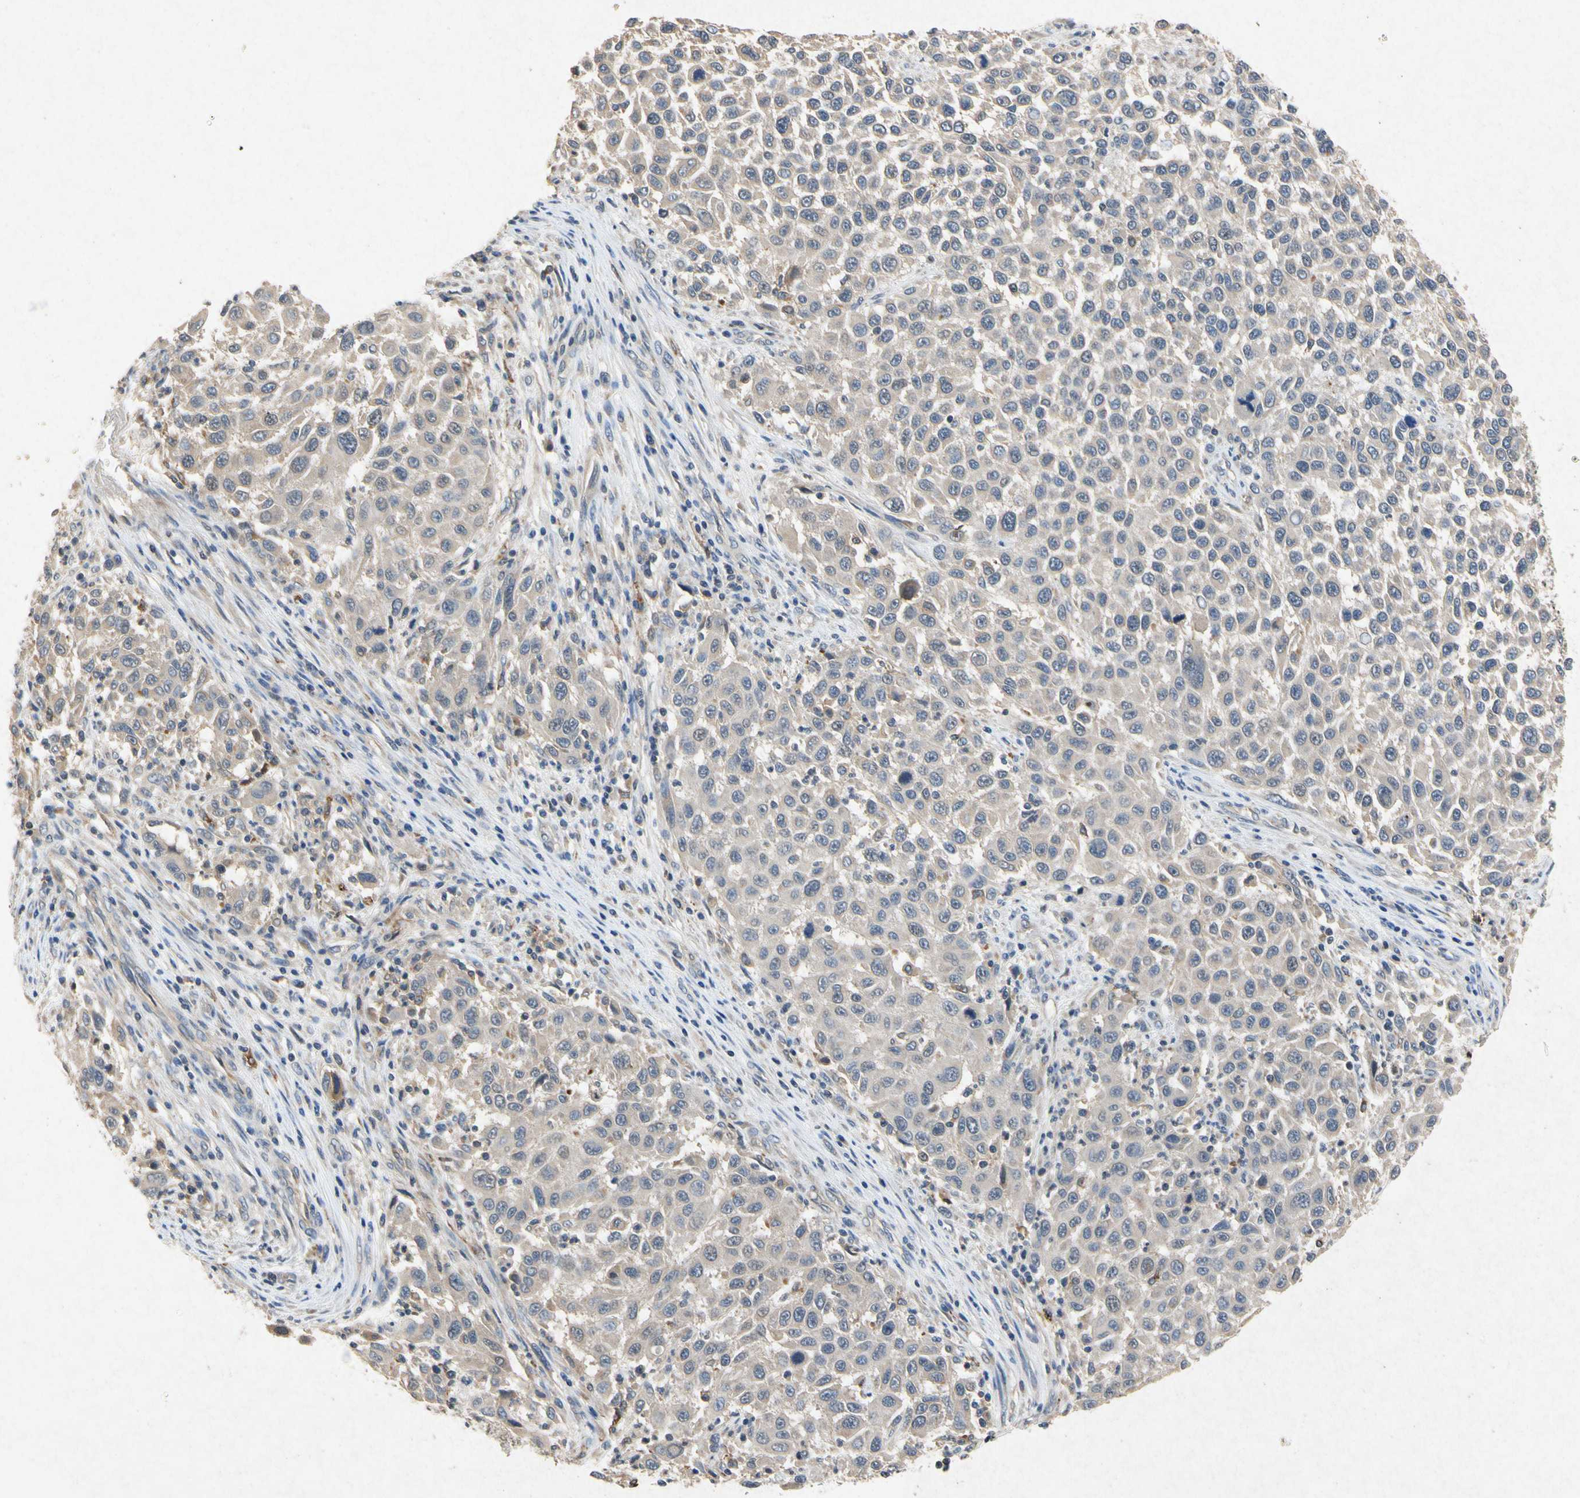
{"staining": {"intensity": "weak", "quantity": ">75%", "location": "cytoplasmic/membranous"}, "tissue": "melanoma", "cell_type": "Tumor cells", "image_type": "cancer", "snomed": [{"axis": "morphology", "description": "Malignant melanoma, Metastatic site"}, {"axis": "topography", "description": "Lymph node"}], "caption": "An image showing weak cytoplasmic/membranous staining in approximately >75% of tumor cells in malignant melanoma (metastatic site), as visualized by brown immunohistochemical staining.", "gene": "RPS6KA1", "patient": {"sex": "male", "age": 61}}